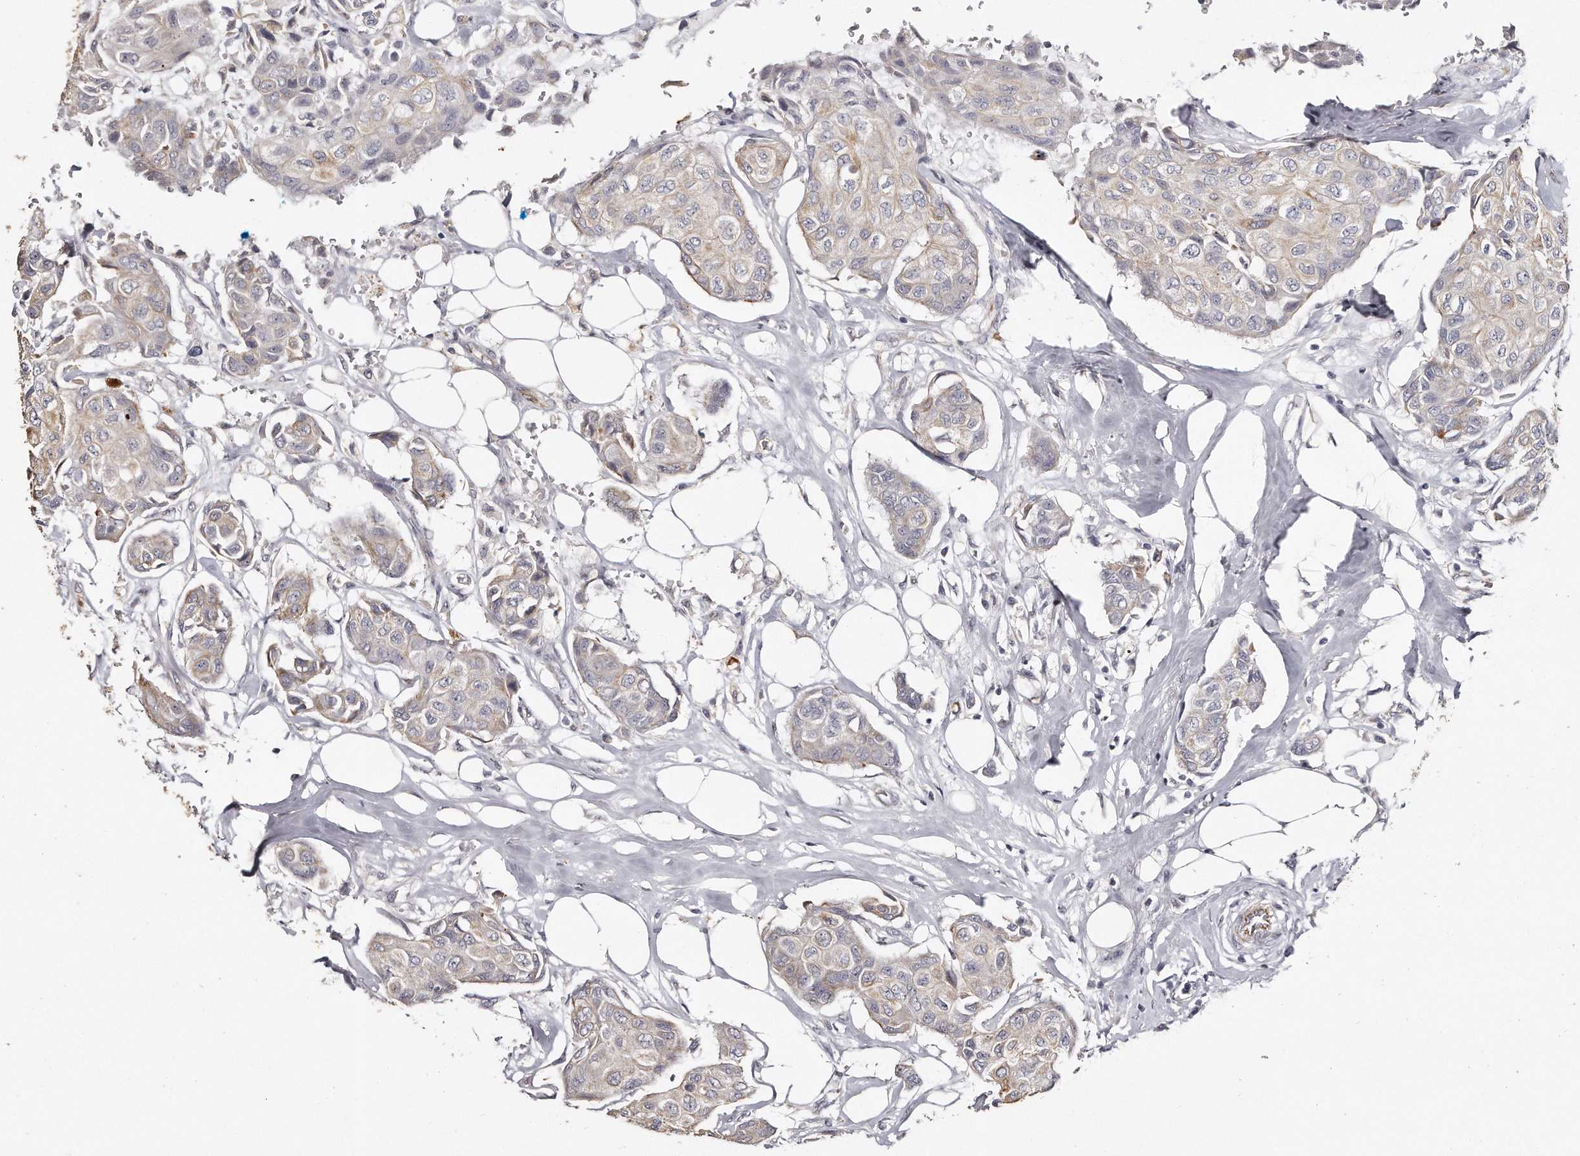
{"staining": {"intensity": "weak", "quantity": ">75%", "location": "cytoplasmic/membranous"}, "tissue": "breast cancer", "cell_type": "Tumor cells", "image_type": "cancer", "snomed": [{"axis": "morphology", "description": "Duct carcinoma"}, {"axis": "topography", "description": "Breast"}], "caption": "An image showing weak cytoplasmic/membranous expression in about >75% of tumor cells in breast cancer (invasive ductal carcinoma), as visualized by brown immunohistochemical staining.", "gene": "ZYG11A", "patient": {"sex": "female", "age": 80}}